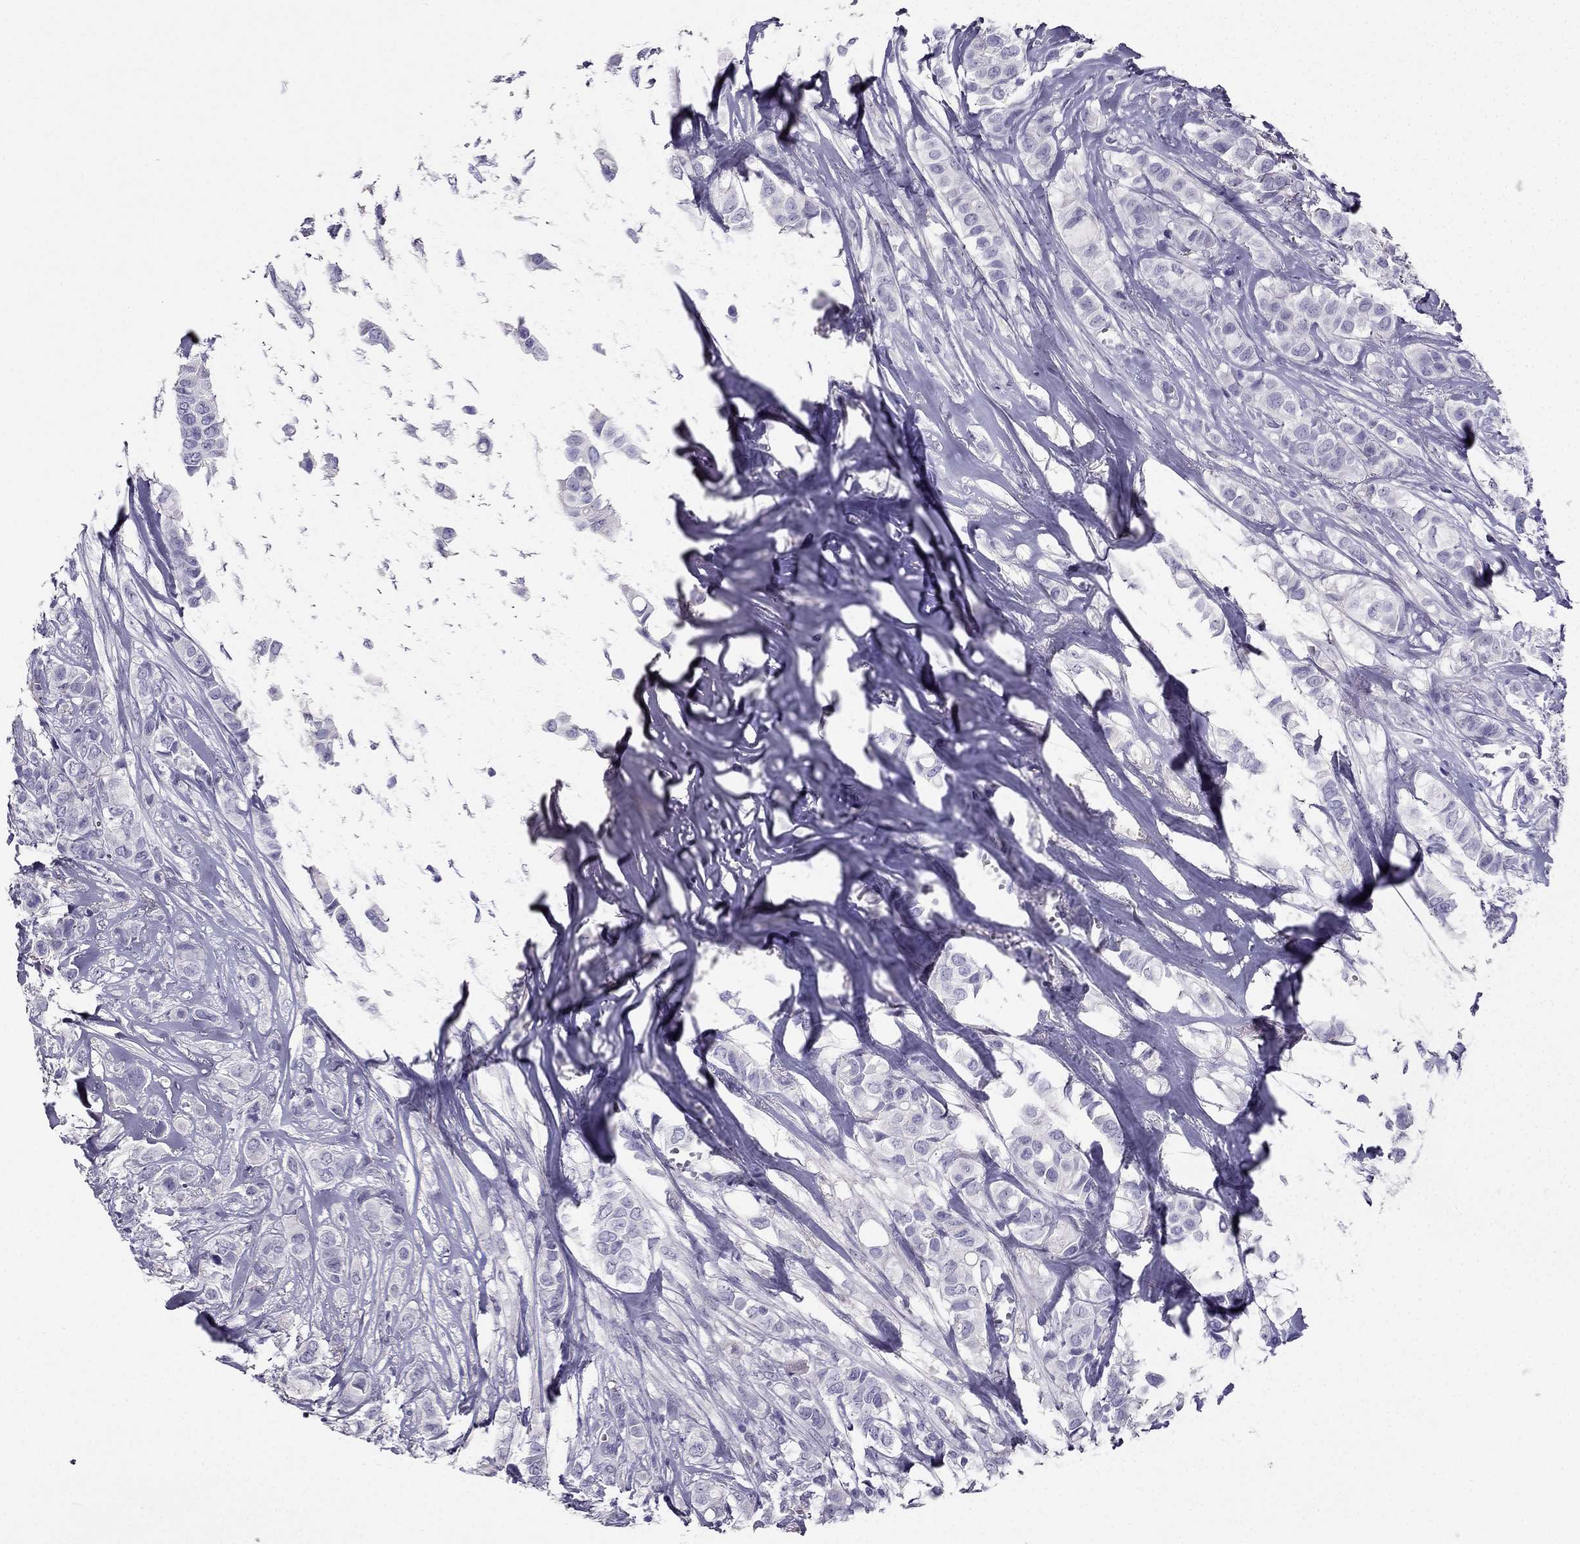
{"staining": {"intensity": "negative", "quantity": "none", "location": "none"}, "tissue": "breast cancer", "cell_type": "Tumor cells", "image_type": "cancer", "snomed": [{"axis": "morphology", "description": "Duct carcinoma"}, {"axis": "topography", "description": "Breast"}], "caption": "Tumor cells show no significant staining in breast intraductal carcinoma.", "gene": "LMTK3", "patient": {"sex": "female", "age": 85}}